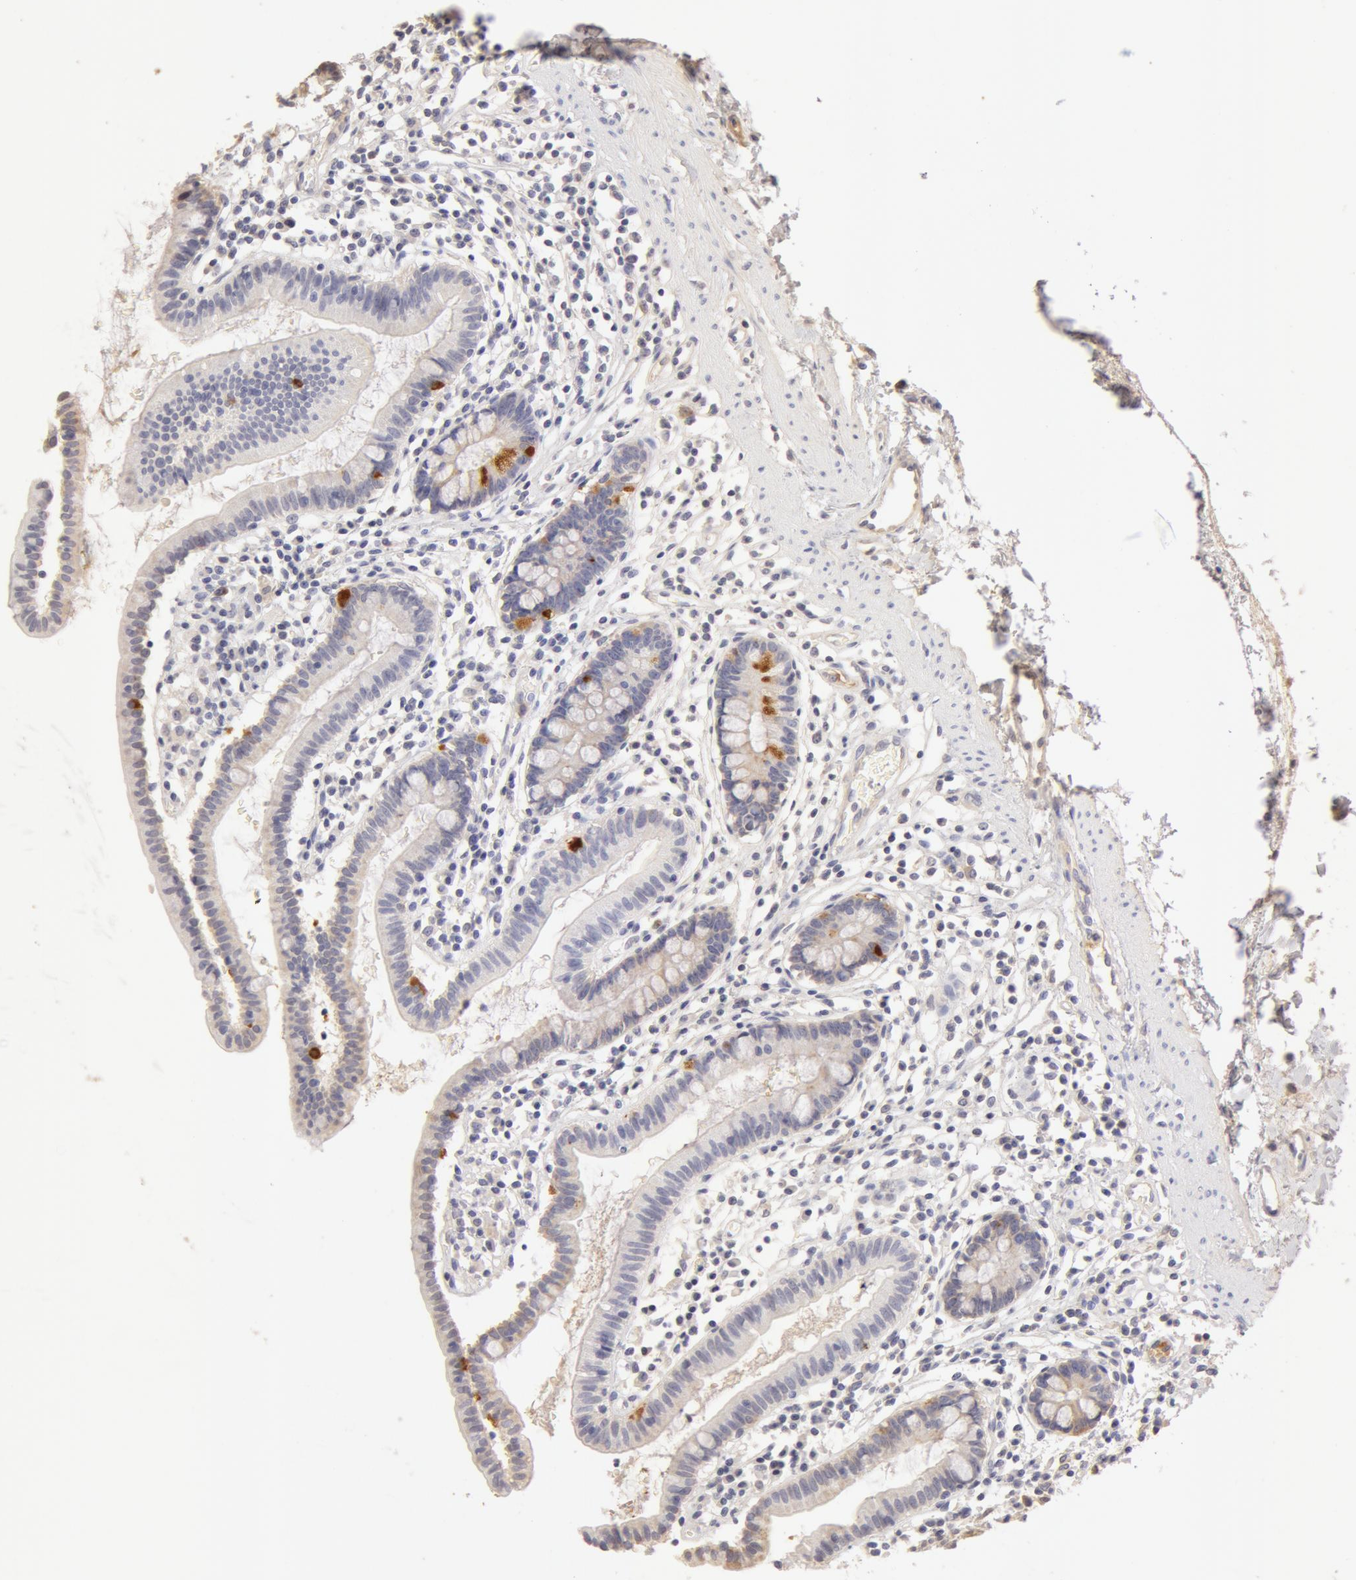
{"staining": {"intensity": "weak", "quantity": ">75%", "location": "cytoplasmic/membranous"}, "tissue": "small intestine", "cell_type": "Glandular cells", "image_type": "normal", "snomed": [{"axis": "morphology", "description": "Normal tissue, NOS"}, {"axis": "topography", "description": "Small intestine"}], "caption": "Brown immunohistochemical staining in unremarkable human small intestine demonstrates weak cytoplasmic/membranous expression in about >75% of glandular cells.", "gene": "TF", "patient": {"sex": "female", "age": 37}}